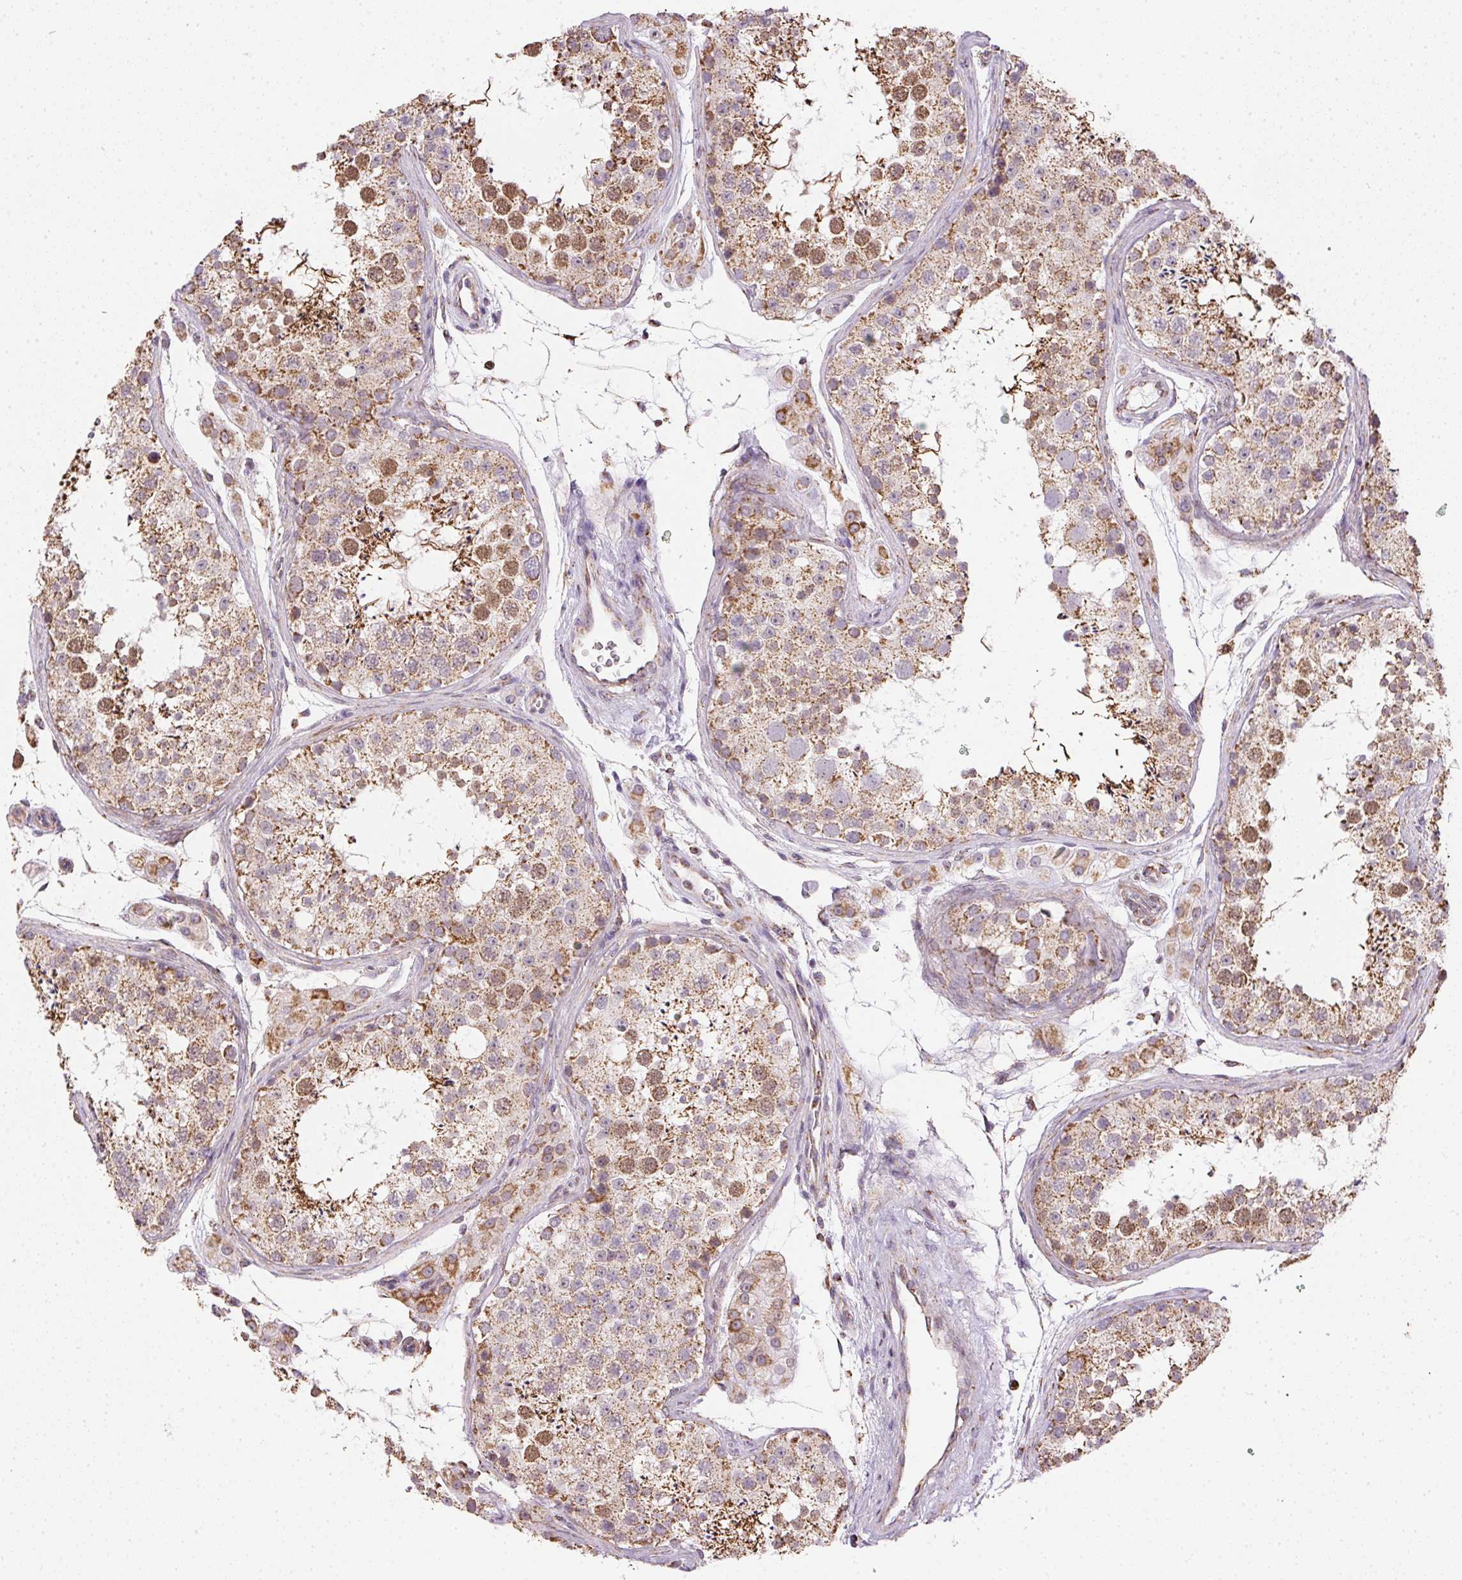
{"staining": {"intensity": "moderate", "quantity": ">75%", "location": "cytoplasmic/membranous"}, "tissue": "testis", "cell_type": "Cells in seminiferous ducts", "image_type": "normal", "snomed": [{"axis": "morphology", "description": "Normal tissue, NOS"}, {"axis": "topography", "description": "Testis"}], "caption": "A micrograph showing moderate cytoplasmic/membranous expression in approximately >75% of cells in seminiferous ducts in unremarkable testis, as visualized by brown immunohistochemical staining.", "gene": "MAPK11", "patient": {"sex": "male", "age": 41}}